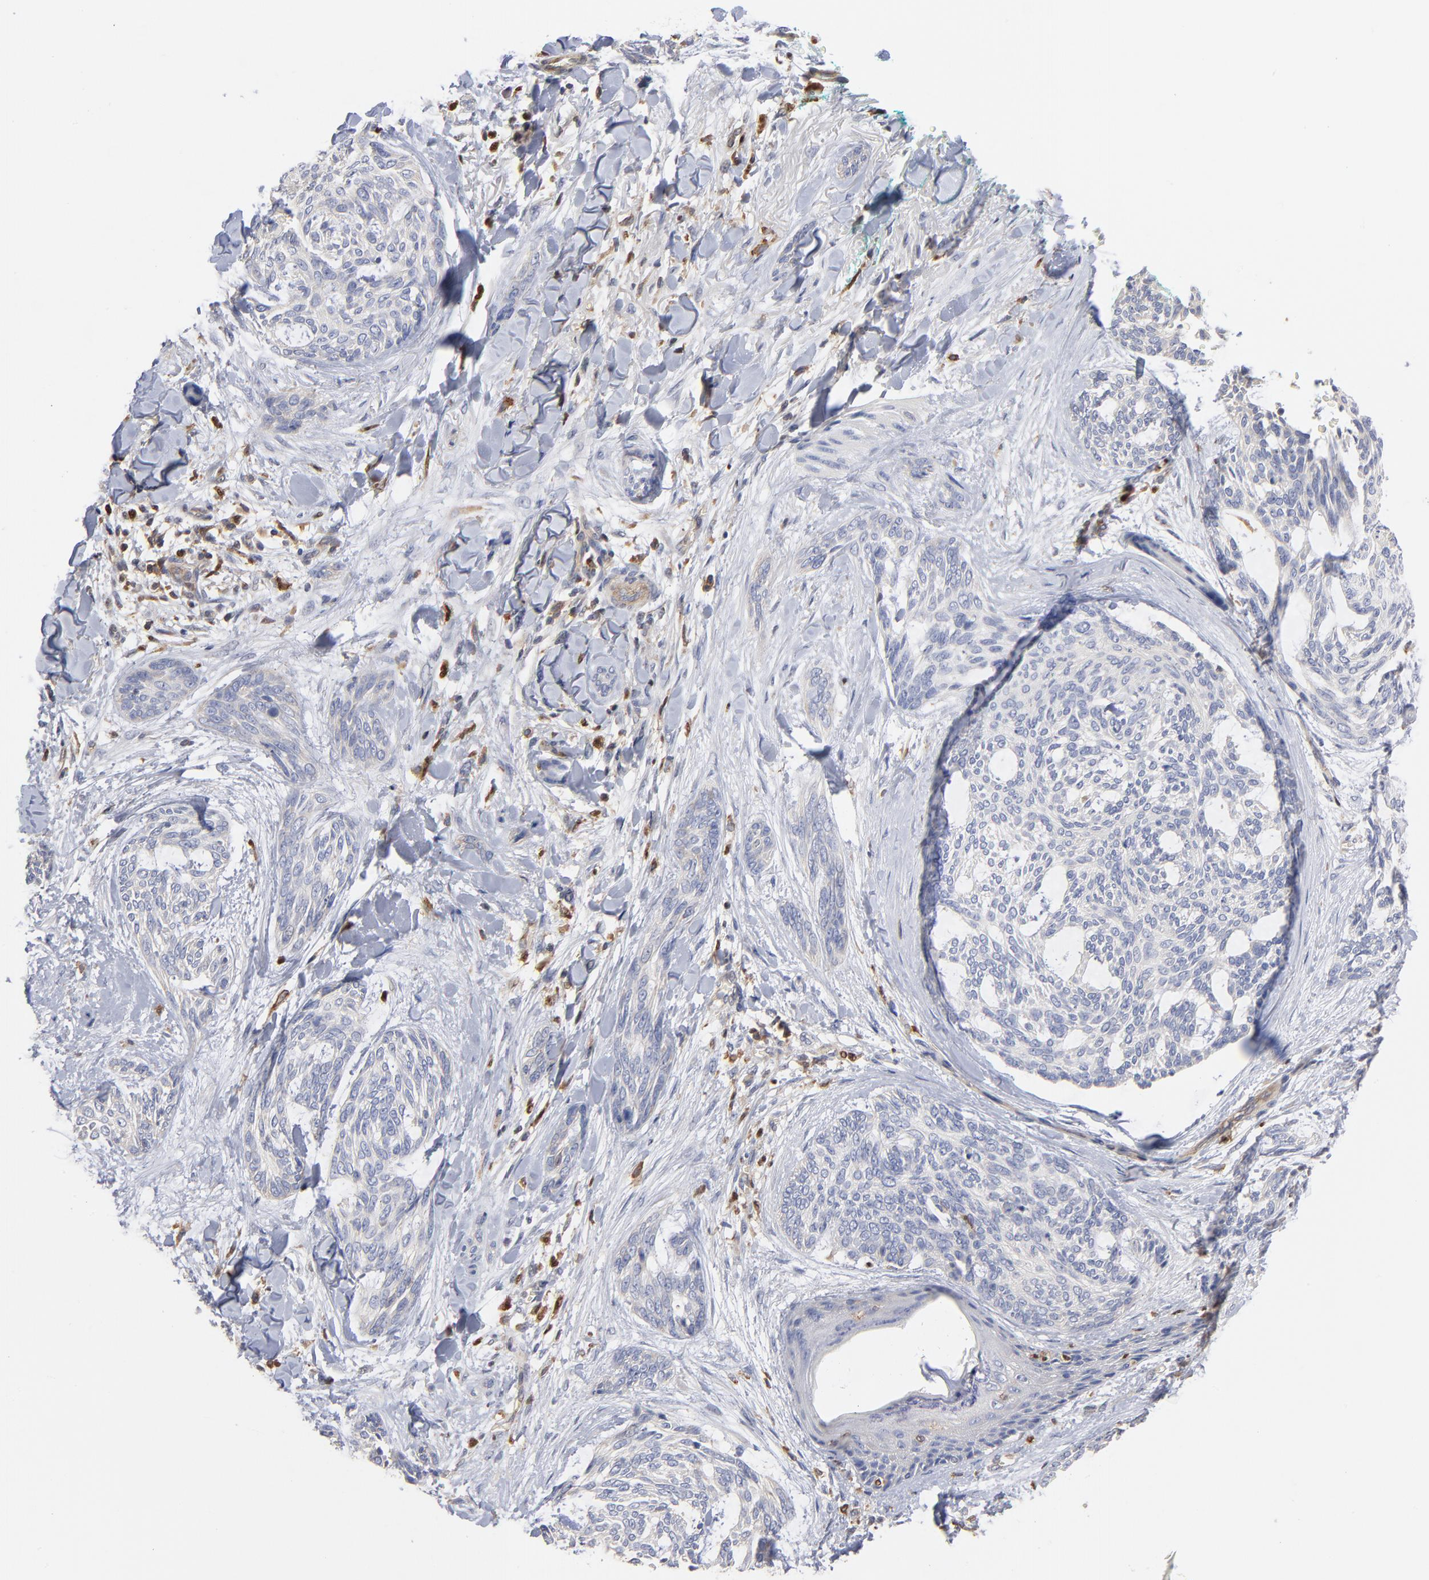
{"staining": {"intensity": "negative", "quantity": "none", "location": "none"}, "tissue": "skin cancer", "cell_type": "Tumor cells", "image_type": "cancer", "snomed": [{"axis": "morphology", "description": "Normal tissue, NOS"}, {"axis": "morphology", "description": "Basal cell carcinoma"}, {"axis": "topography", "description": "Skin"}], "caption": "Immunohistochemistry (IHC) image of human basal cell carcinoma (skin) stained for a protein (brown), which exhibits no positivity in tumor cells.", "gene": "ARHGEF6", "patient": {"sex": "female", "age": 71}}